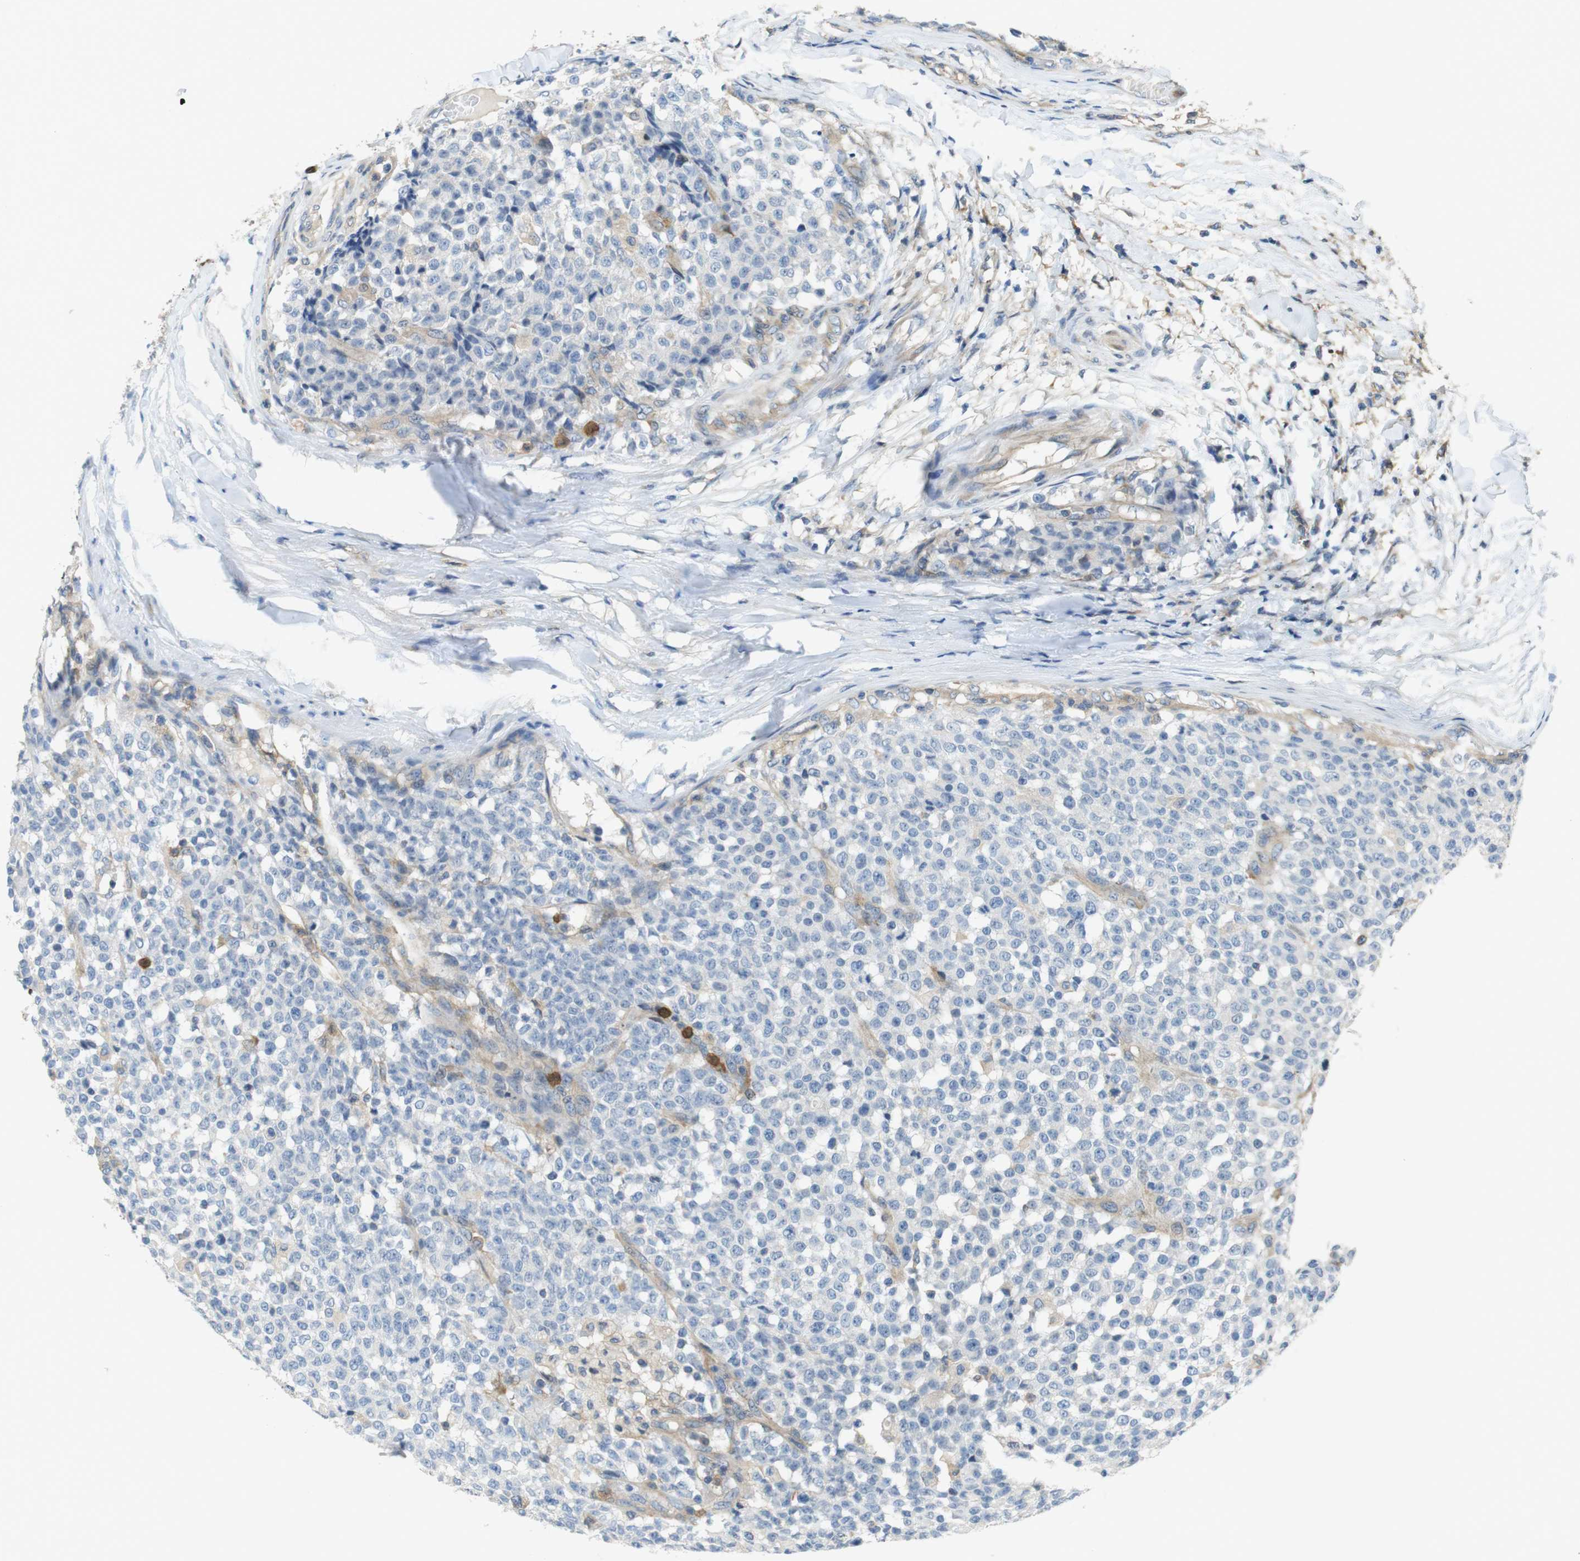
{"staining": {"intensity": "negative", "quantity": "none", "location": "none"}, "tissue": "testis cancer", "cell_type": "Tumor cells", "image_type": "cancer", "snomed": [{"axis": "morphology", "description": "Seminoma, NOS"}, {"axis": "topography", "description": "Testis"}], "caption": "Tumor cells are negative for protein expression in human testis cancer.", "gene": "PCDH10", "patient": {"sex": "male", "age": 59}}